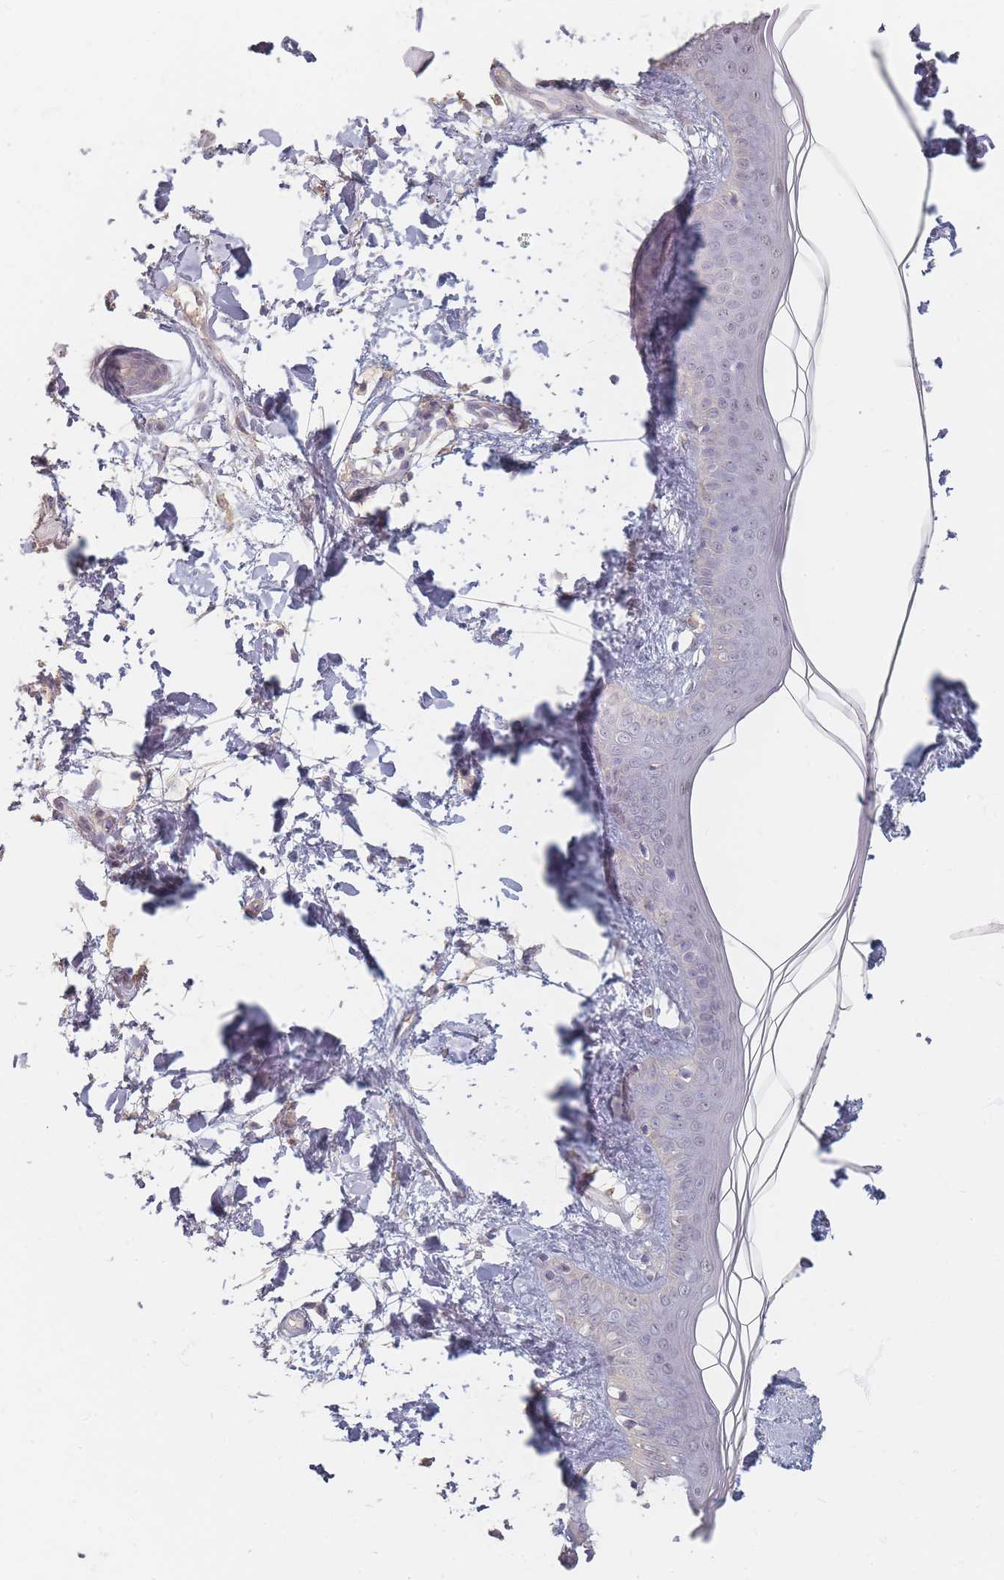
{"staining": {"intensity": "negative", "quantity": "none", "location": "none"}, "tissue": "skin", "cell_type": "Fibroblasts", "image_type": "normal", "snomed": [{"axis": "morphology", "description": "Normal tissue, NOS"}, {"axis": "topography", "description": "Skin"}], "caption": "Skin was stained to show a protein in brown. There is no significant expression in fibroblasts. The staining was performed using DAB (3,3'-diaminobenzidine) to visualize the protein expression in brown, while the nuclei were stained in blue with hematoxylin (Magnification: 20x).", "gene": "RFTN1", "patient": {"sex": "female", "age": 34}}